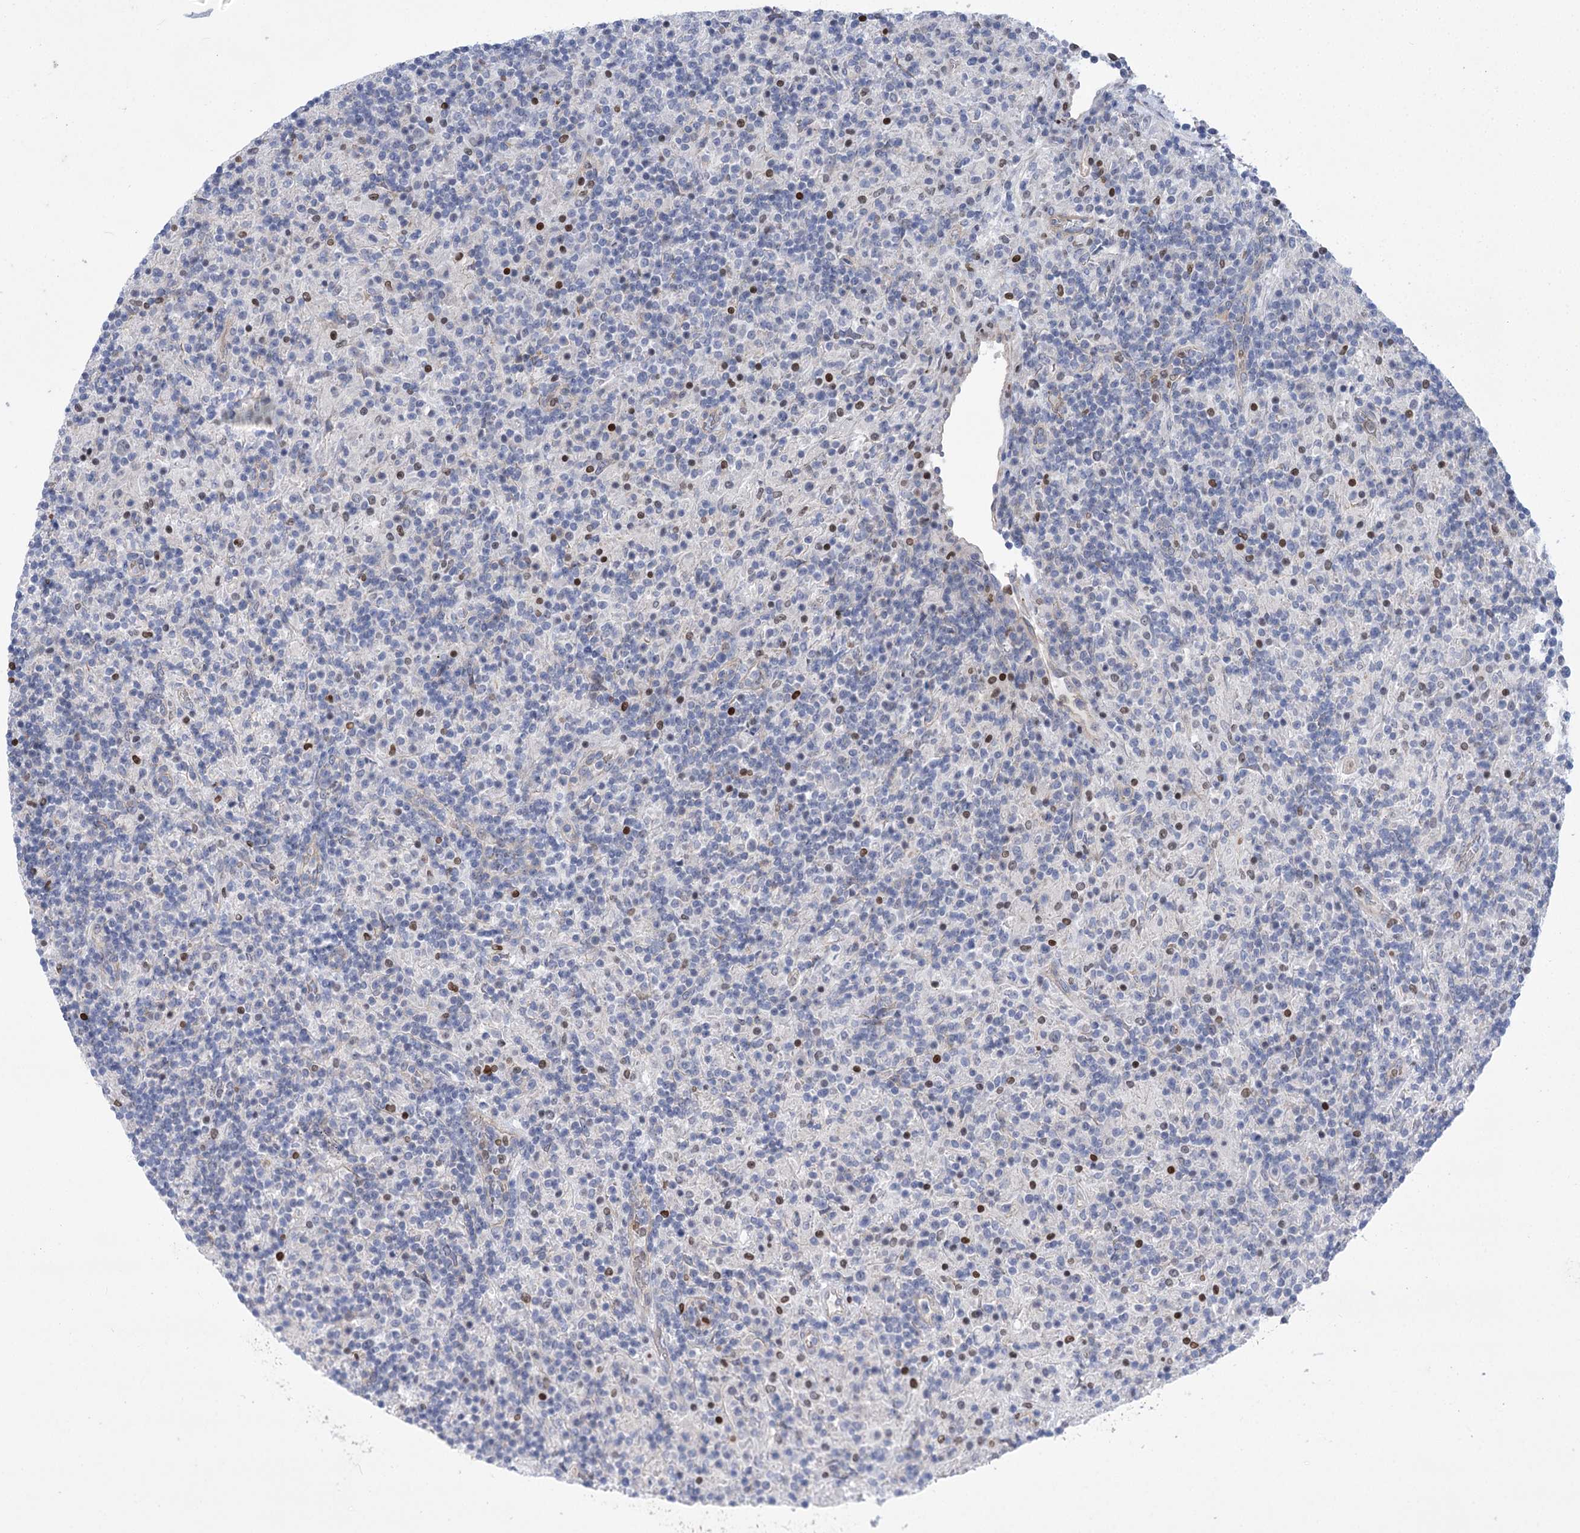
{"staining": {"intensity": "negative", "quantity": "none", "location": "none"}, "tissue": "lymphoma", "cell_type": "Tumor cells", "image_type": "cancer", "snomed": [{"axis": "morphology", "description": "Hodgkin's disease, NOS"}, {"axis": "topography", "description": "Lymph node"}], "caption": "Immunohistochemistry histopathology image of lymphoma stained for a protein (brown), which shows no staining in tumor cells.", "gene": "THAP6", "patient": {"sex": "male", "age": 70}}